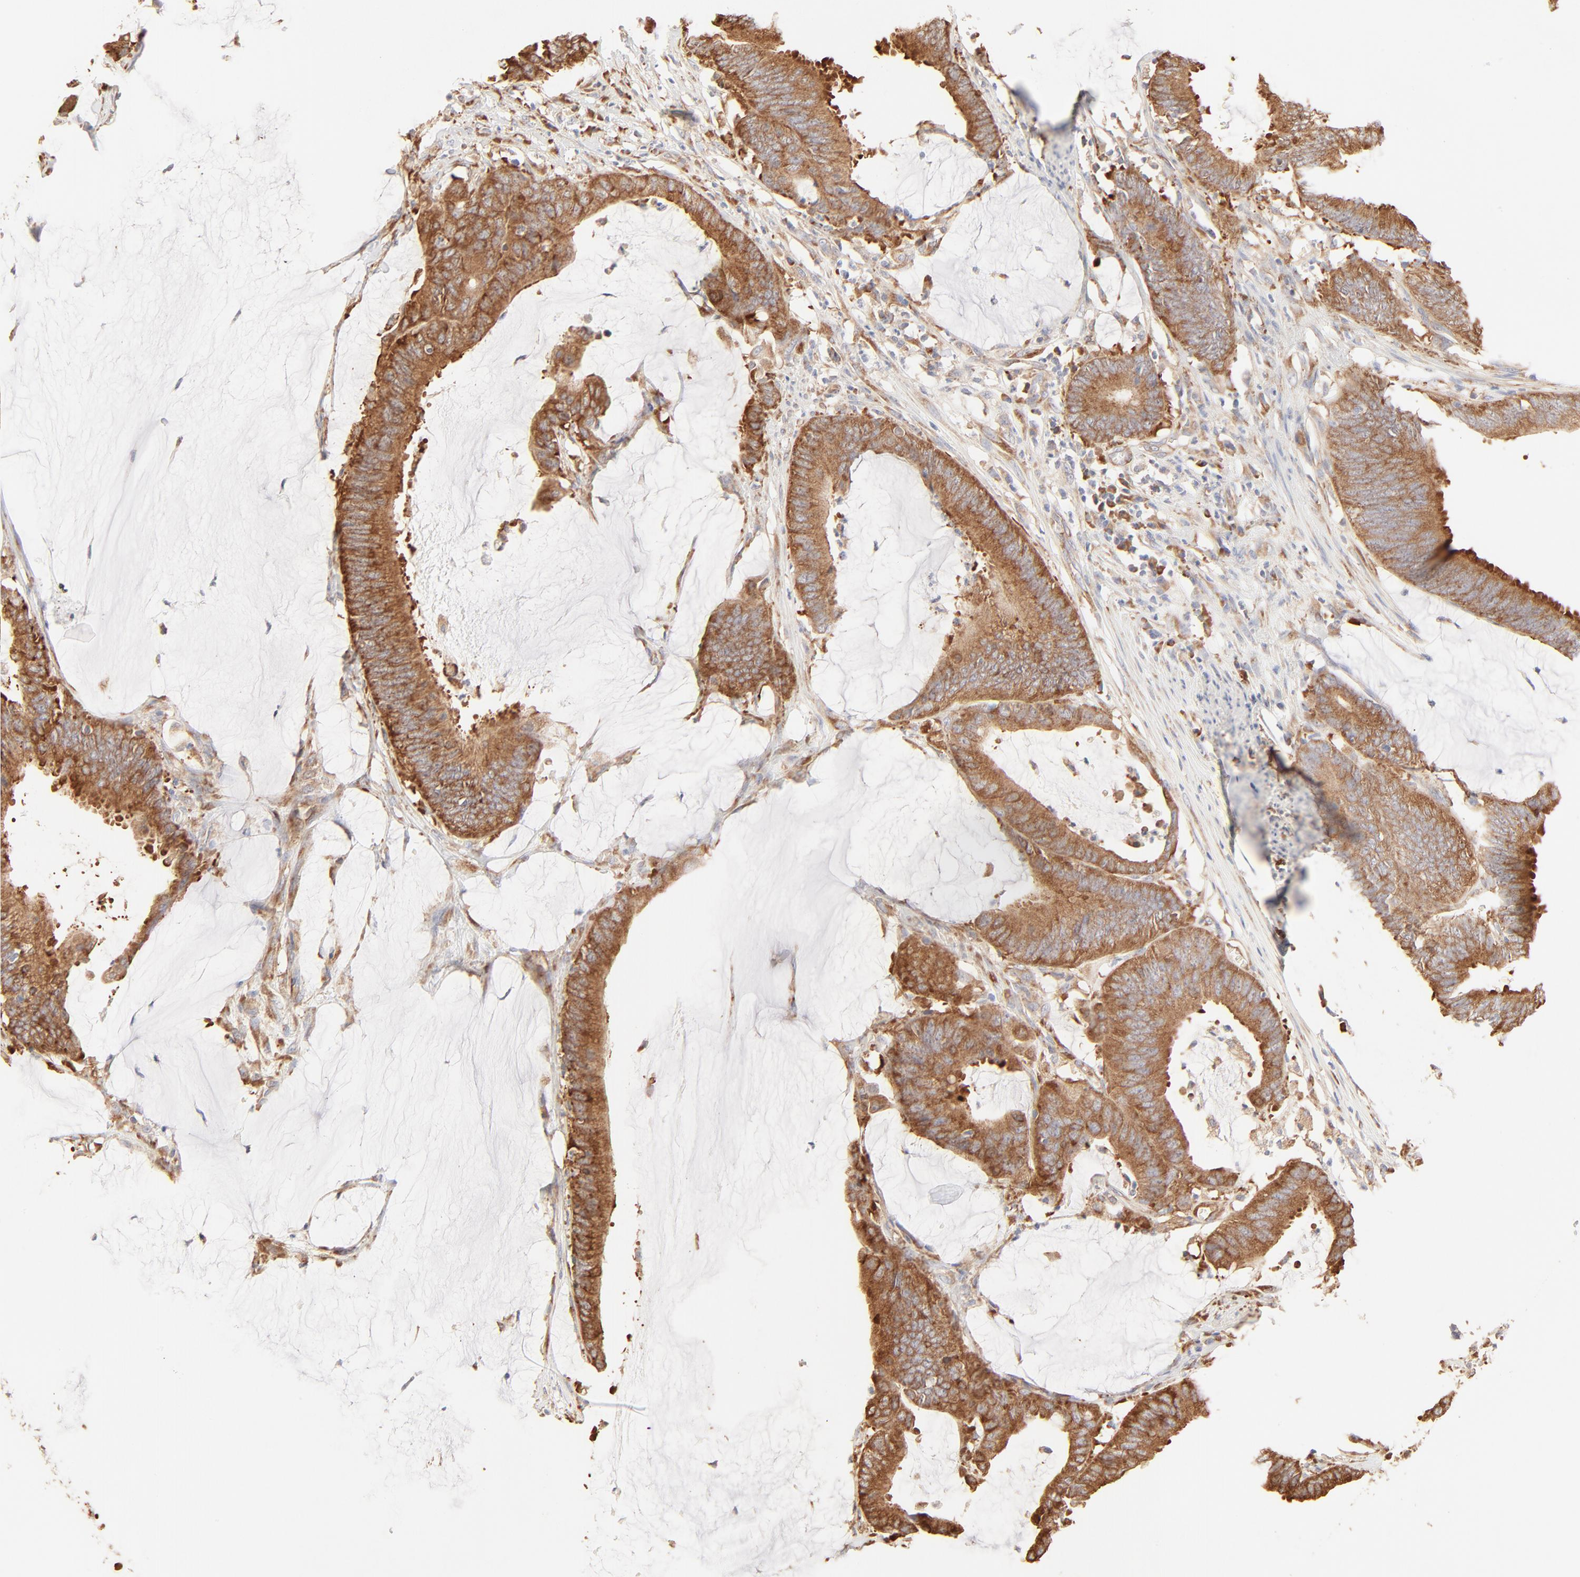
{"staining": {"intensity": "moderate", "quantity": ">75%", "location": "cytoplasmic/membranous"}, "tissue": "colorectal cancer", "cell_type": "Tumor cells", "image_type": "cancer", "snomed": [{"axis": "morphology", "description": "Adenocarcinoma, NOS"}, {"axis": "topography", "description": "Rectum"}], "caption": "Approximately >75% of tumor cells in human colorectal adenocarcinoma reveal moderate cytoplasmic/membranous protein staining as visualized by brown immunohistochemical staining.", "gene": "RPS20", "patient": {"sex": "female", "age": 66}}